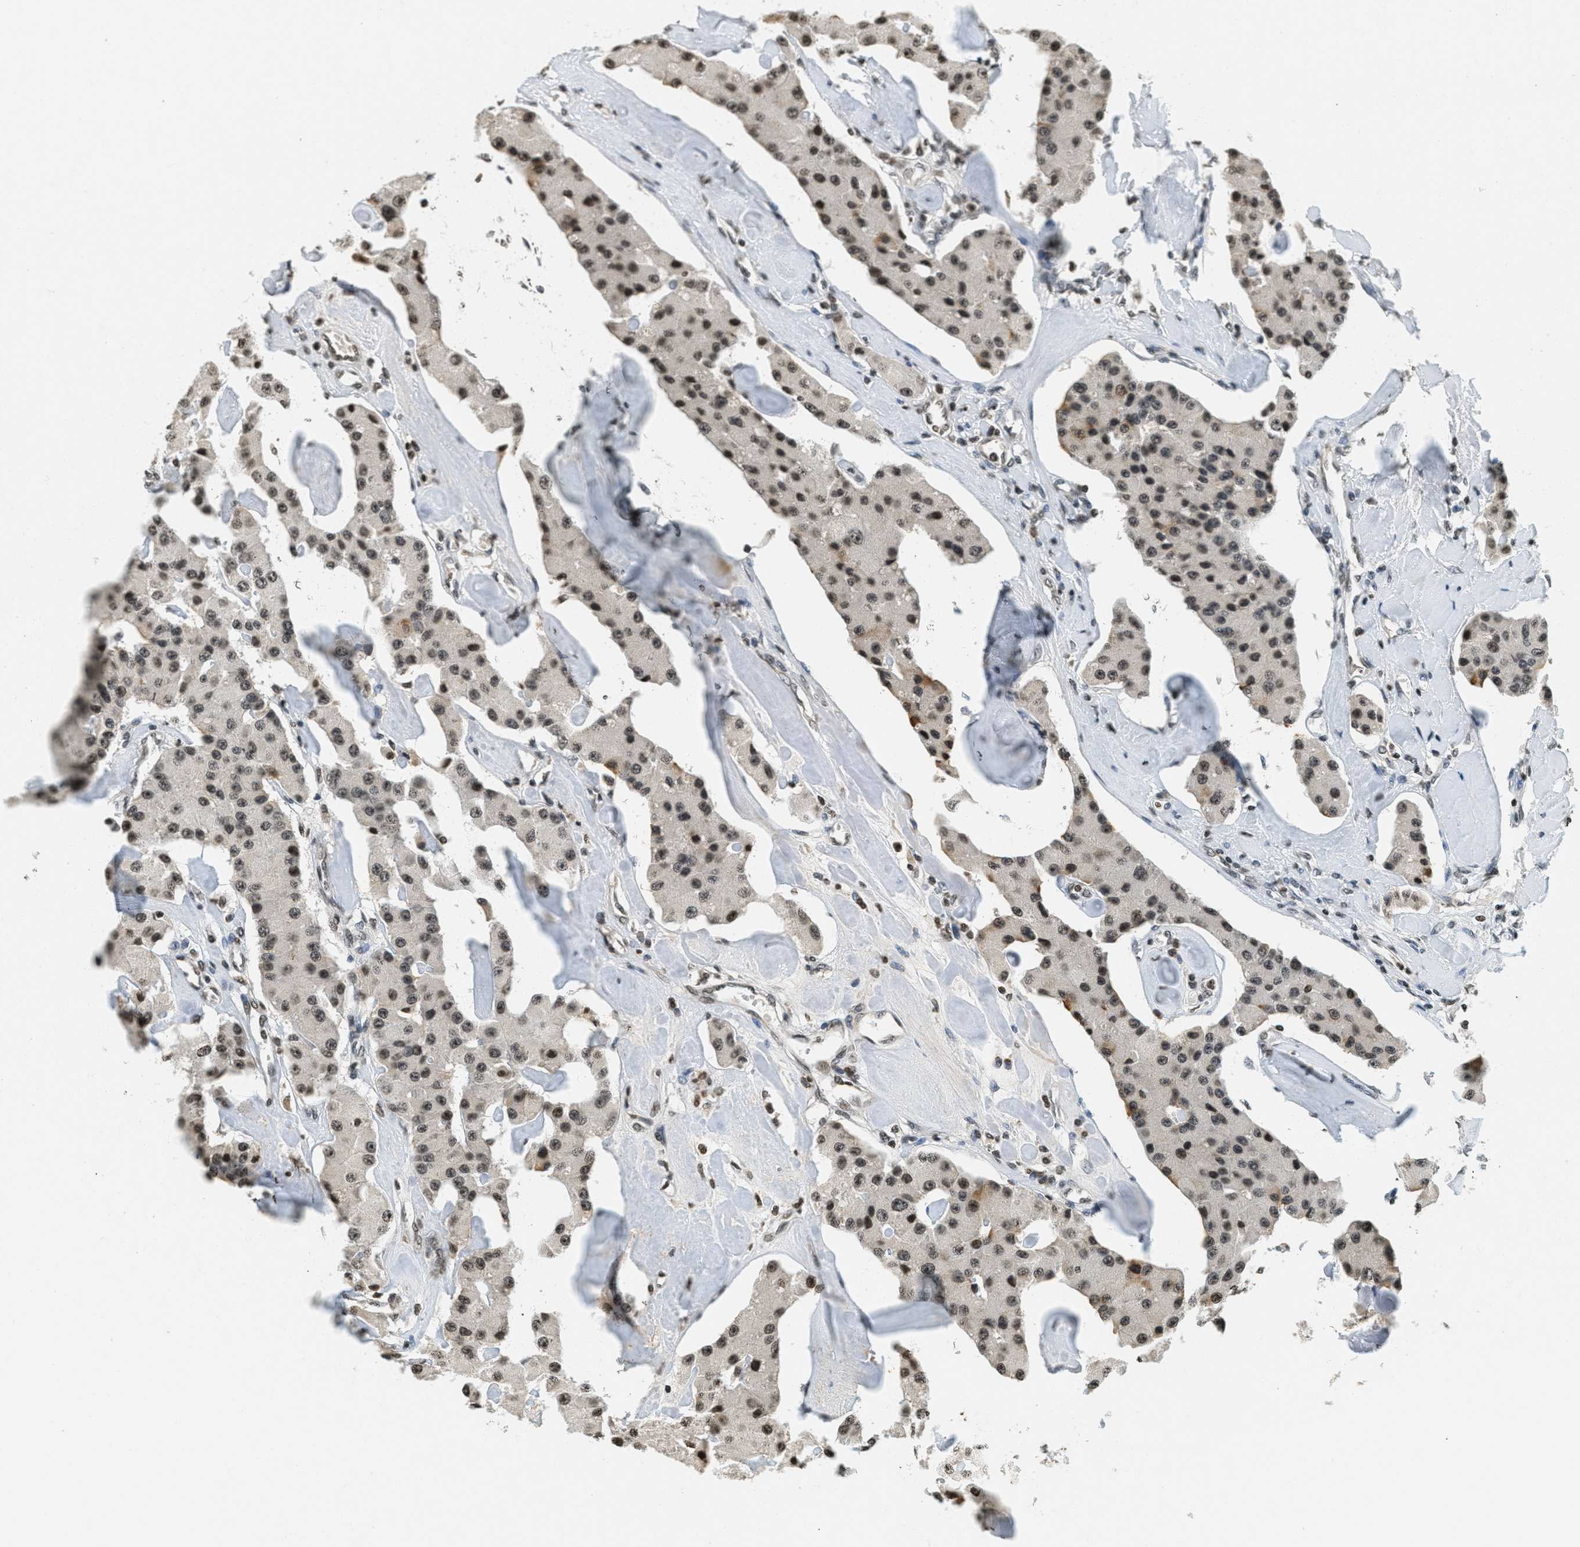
{"staining": {"intensity": "moderate", "quantity": ">75%", "location": "nuclear"}, "tissue": "carcinoid", "cell_type": "Tumor cells", "image_type": "cancer", "snomed": [{"axis": "morphology", "description": "Carcinoid, malignant, NOS"}, {"axis": "topography", "description": "Pancreas"}], "caption": "DAB immunohistochemical staining of carcinoid (malignant) reveals moderate nuclear protein expression in about >75% of tumor cells. (Brightfield microscopy of DAB IHC at high magnification).", "gene": "LDB2", "patient": {"sex": "male", "age": 41}}